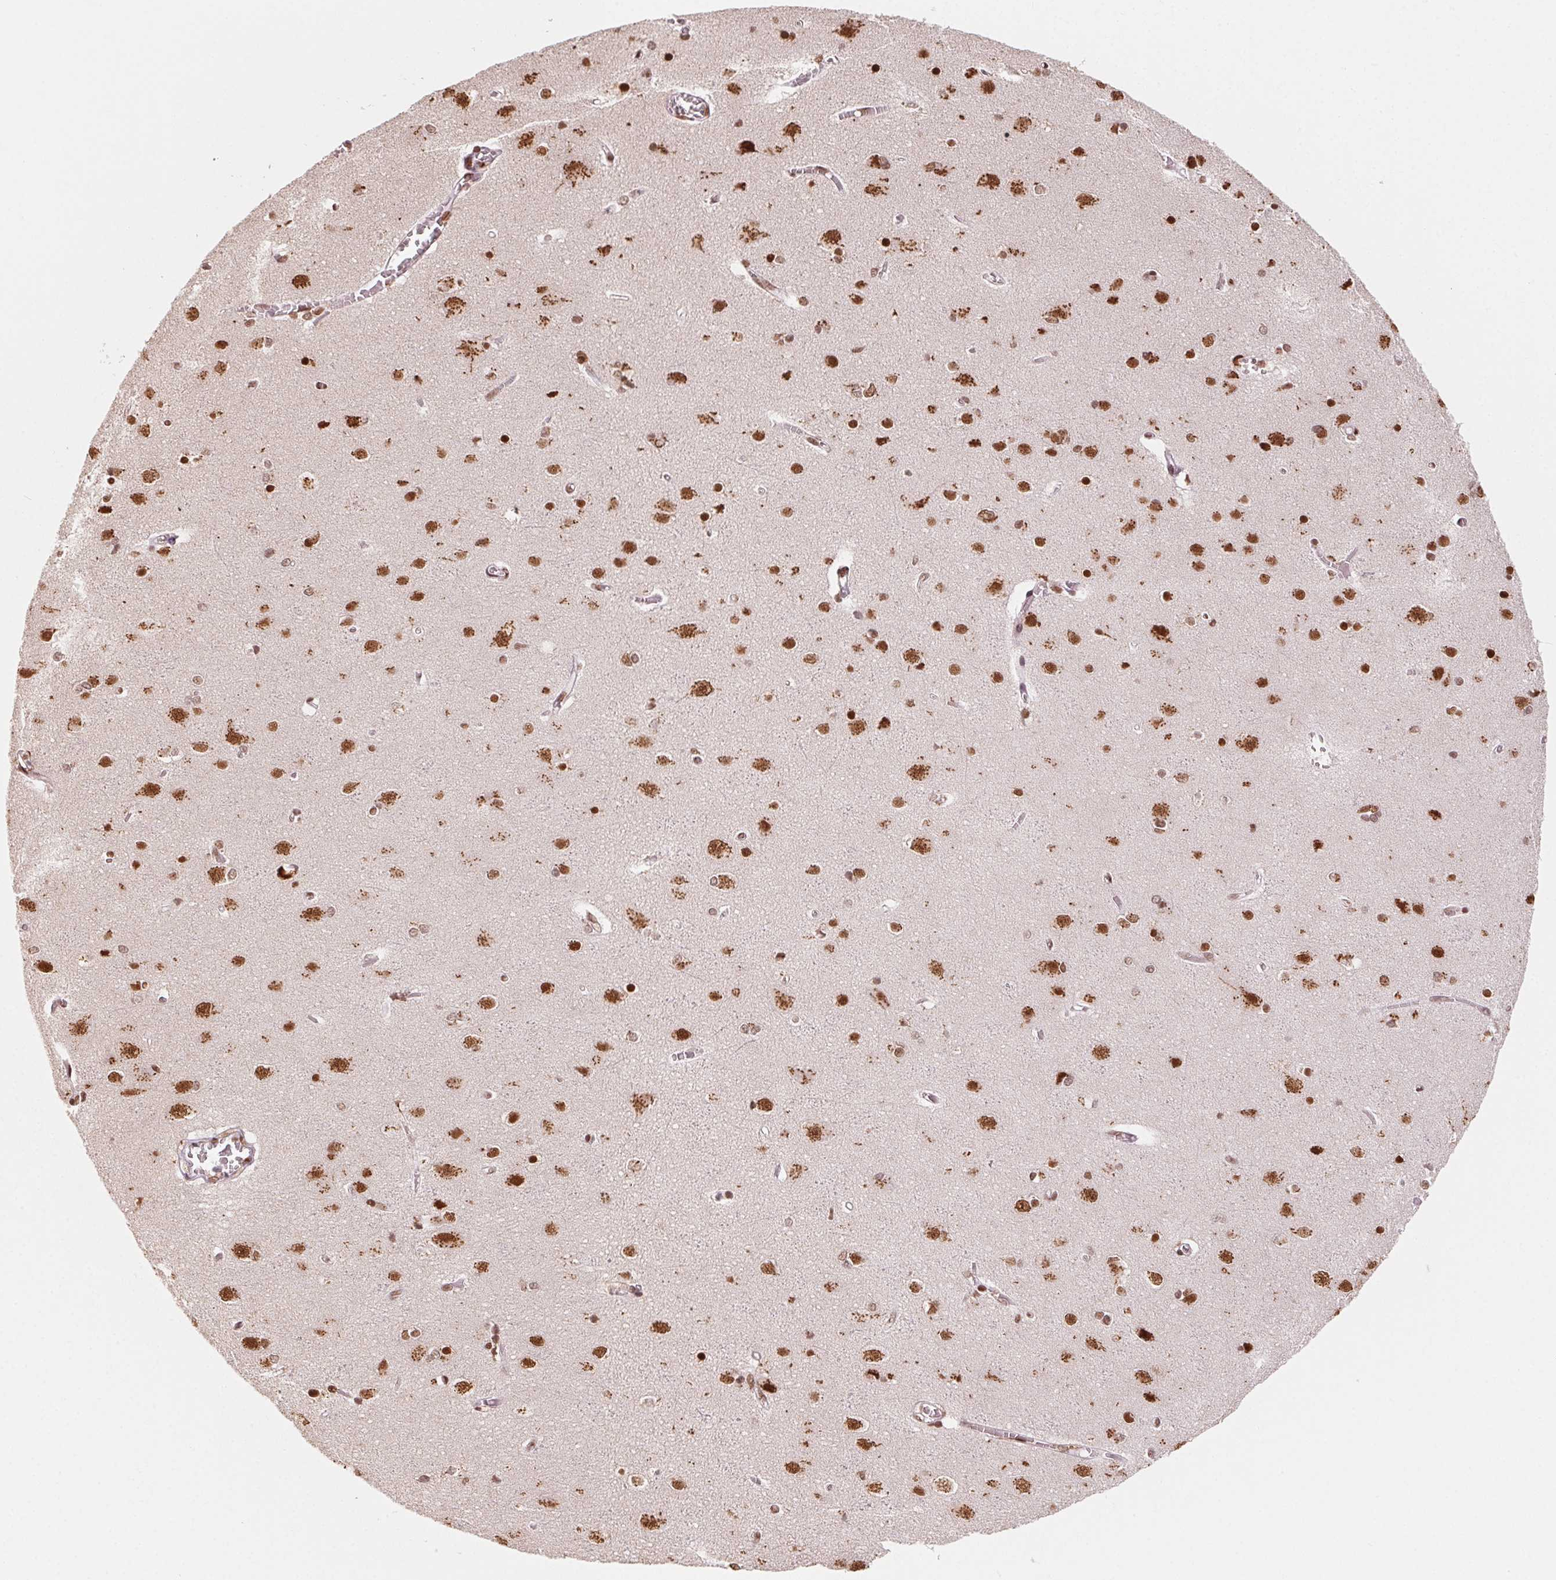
{"staining": {"intensity": "moderate", "quantity": "25%-75%", "location": "nuclear"}, "tissue": "cerebral cortex", "cell_type": "Endothelial cells", "image_type": "normal", "snomed": [{"axis": "morphology", "description": "Normal tissue, NOS"}, {"axis": "topography", "description": "Cerebral cortex"}], "caption": "Immunohistochemical staining of normal cerebral cortex reveals medium levels of moderate nuclear staining in approximately 25%-75% of endothelial cells.", "gene": "TOPORS", "patient": {"sex": "male", "age": 37}}